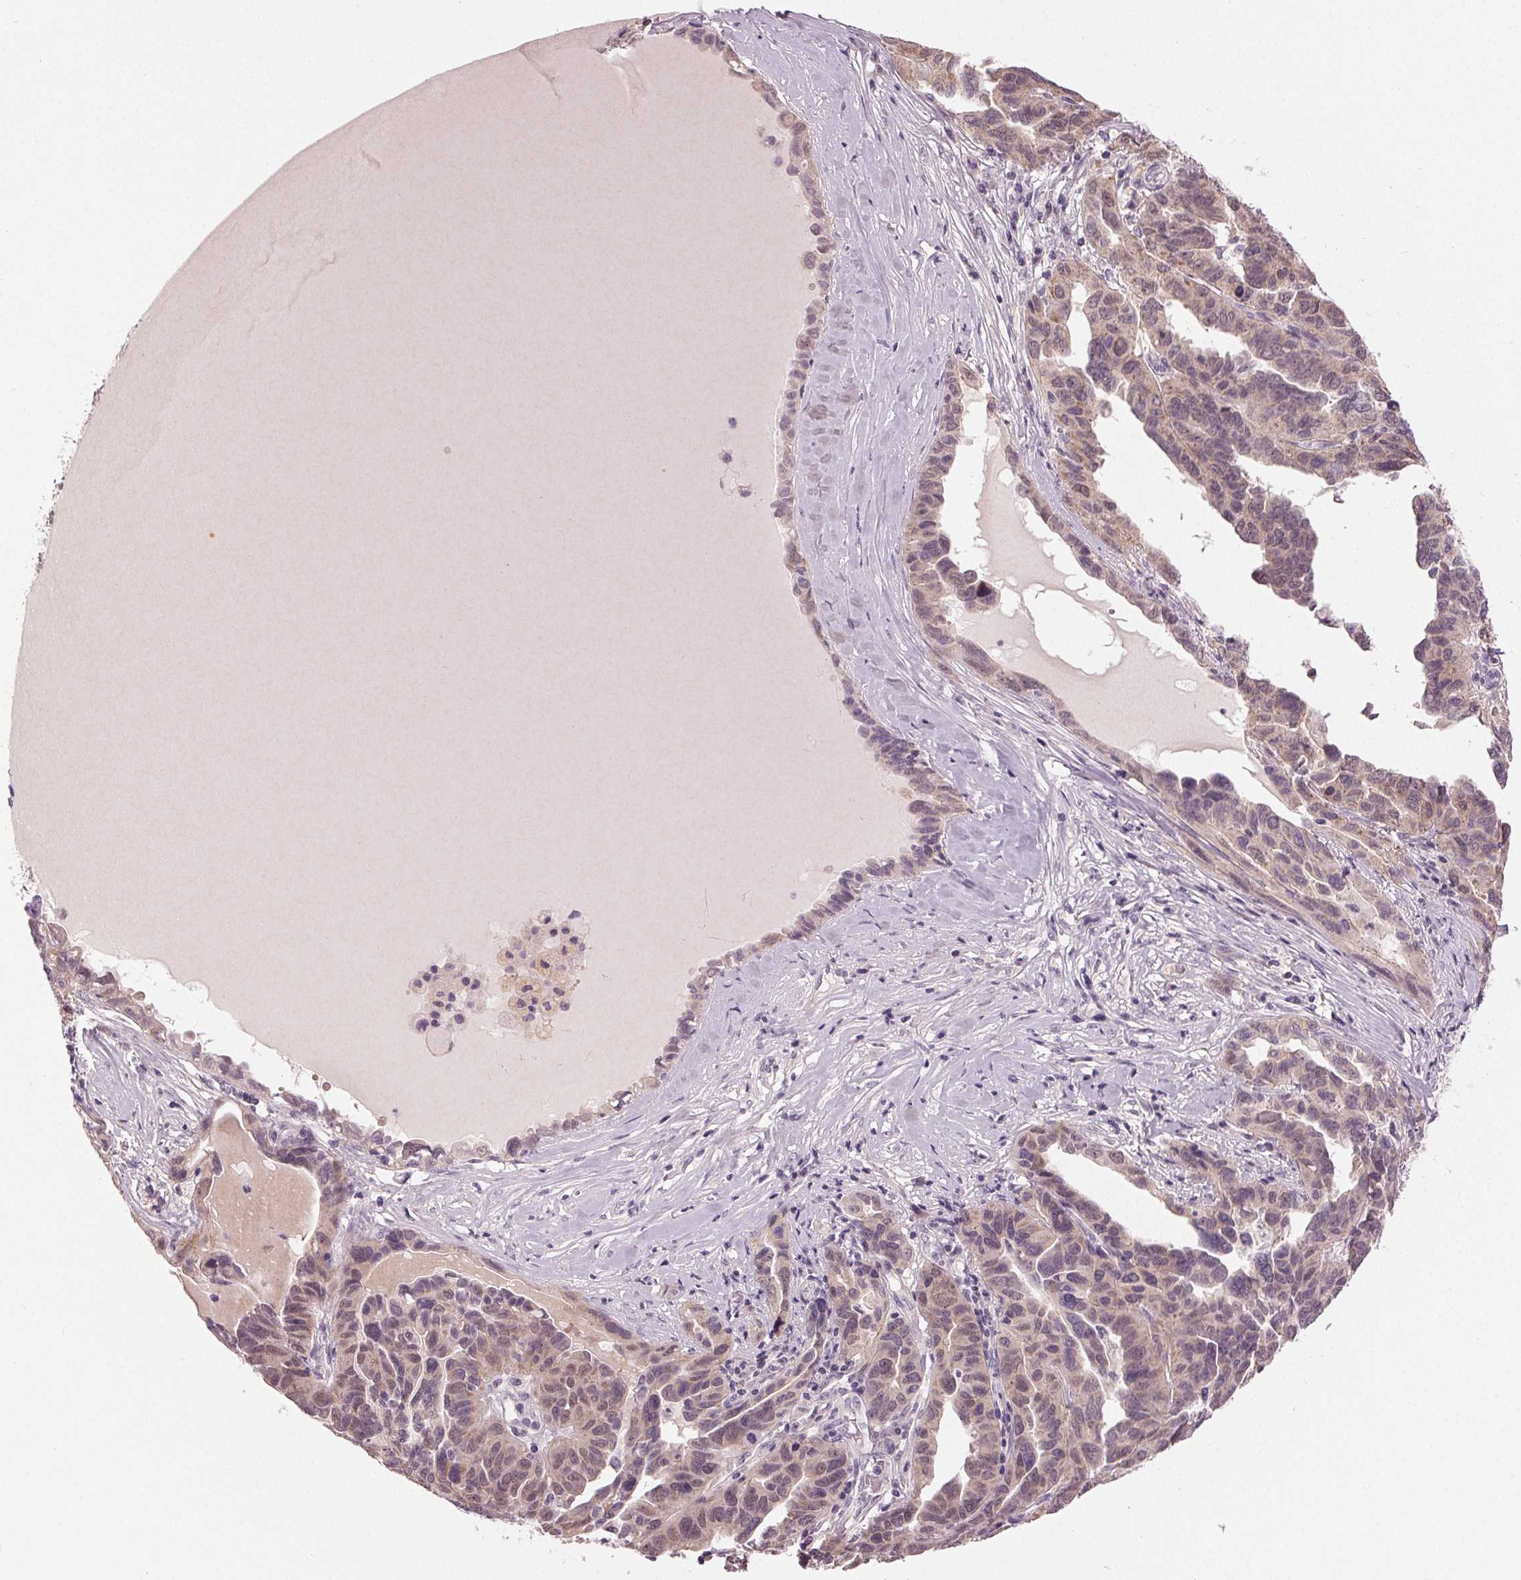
{"staining": {"intensity": "weak", "quantity": "<25%", "location": "nuclear"}, "tissue": "ovarian cancer", "cell_type": "Tumor cells", "image_type": "cancer", "snomed": [{"axis": "morphology", "description": "Cystadenocarcinoma, serous, NOS"}, {"axis": "topography", "description": "Ovary"}], "caption": "A photomicrograph of human ovarian serous cystadenocarcinoma is negative for staining in tumor cells.", "gene": "ZNF605", "patient": {"sex": "female", "age": 64}}